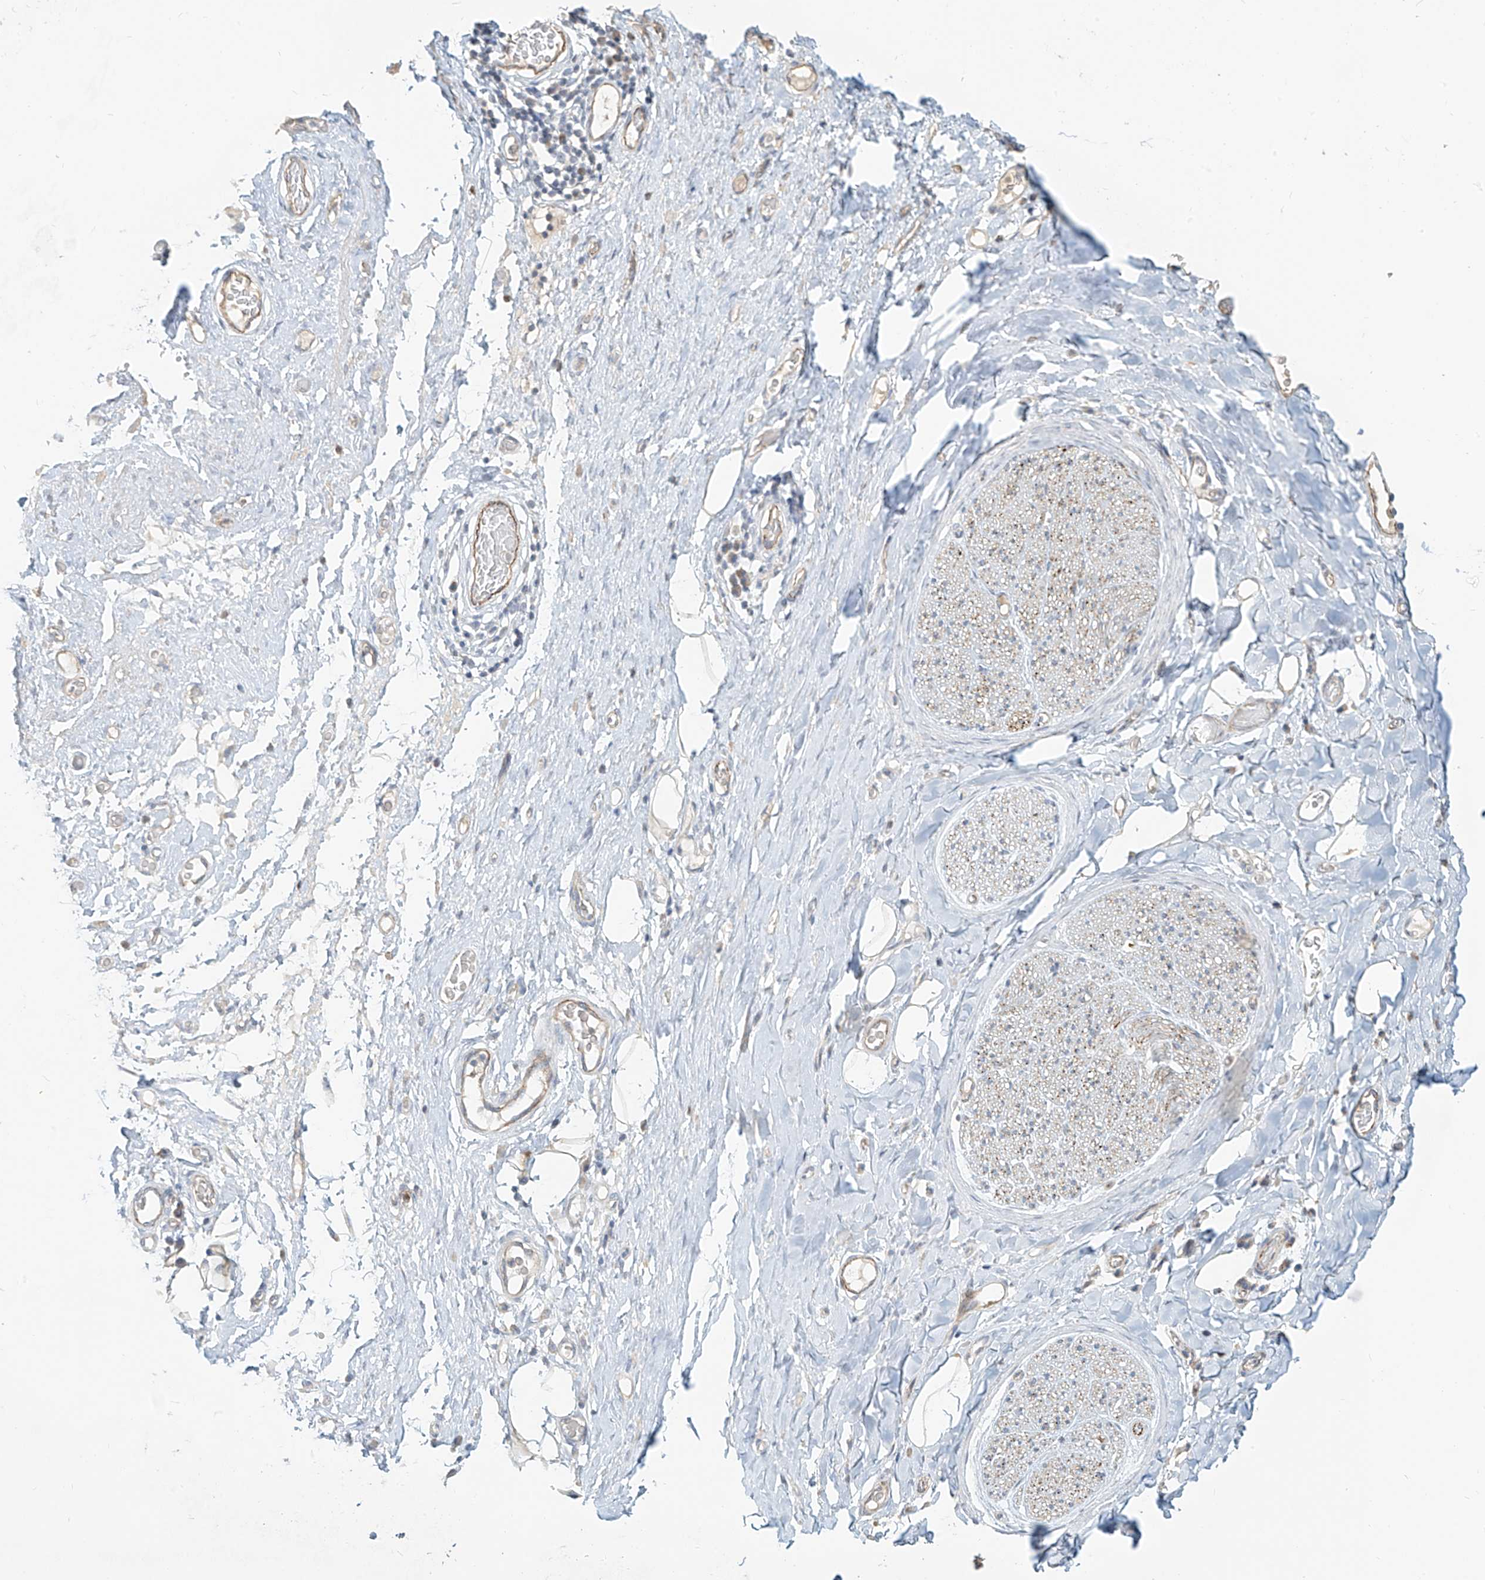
{"staining": {"intensity": "negative", "quantity": "none", "location": "none"}, "tissue": "adipose tissue", "cell_type": "Adipocytes", "image_type": "normal", "snomed": [{"axis": "morphology", "description": "Normal tissue, NOS"}, {"axis": "morphology", "description": "Adenocarcinoma, NOS"}, {"axis": "topography", "description": "Esophagus"}, {"axis": "topography", "description": "Stomach, upper"}, {"axis": "topography", "description": "Peripheral nerve tissue"}], "caption": "DAB immunohistochemical staining of benign adipose tissue shows no significant positivity in adipocytes. (DAB IHC visualized using brightfield microscopy, high magnification).", "gene": "C2orf42", "patient": {"sex": "male", "age": 62}}